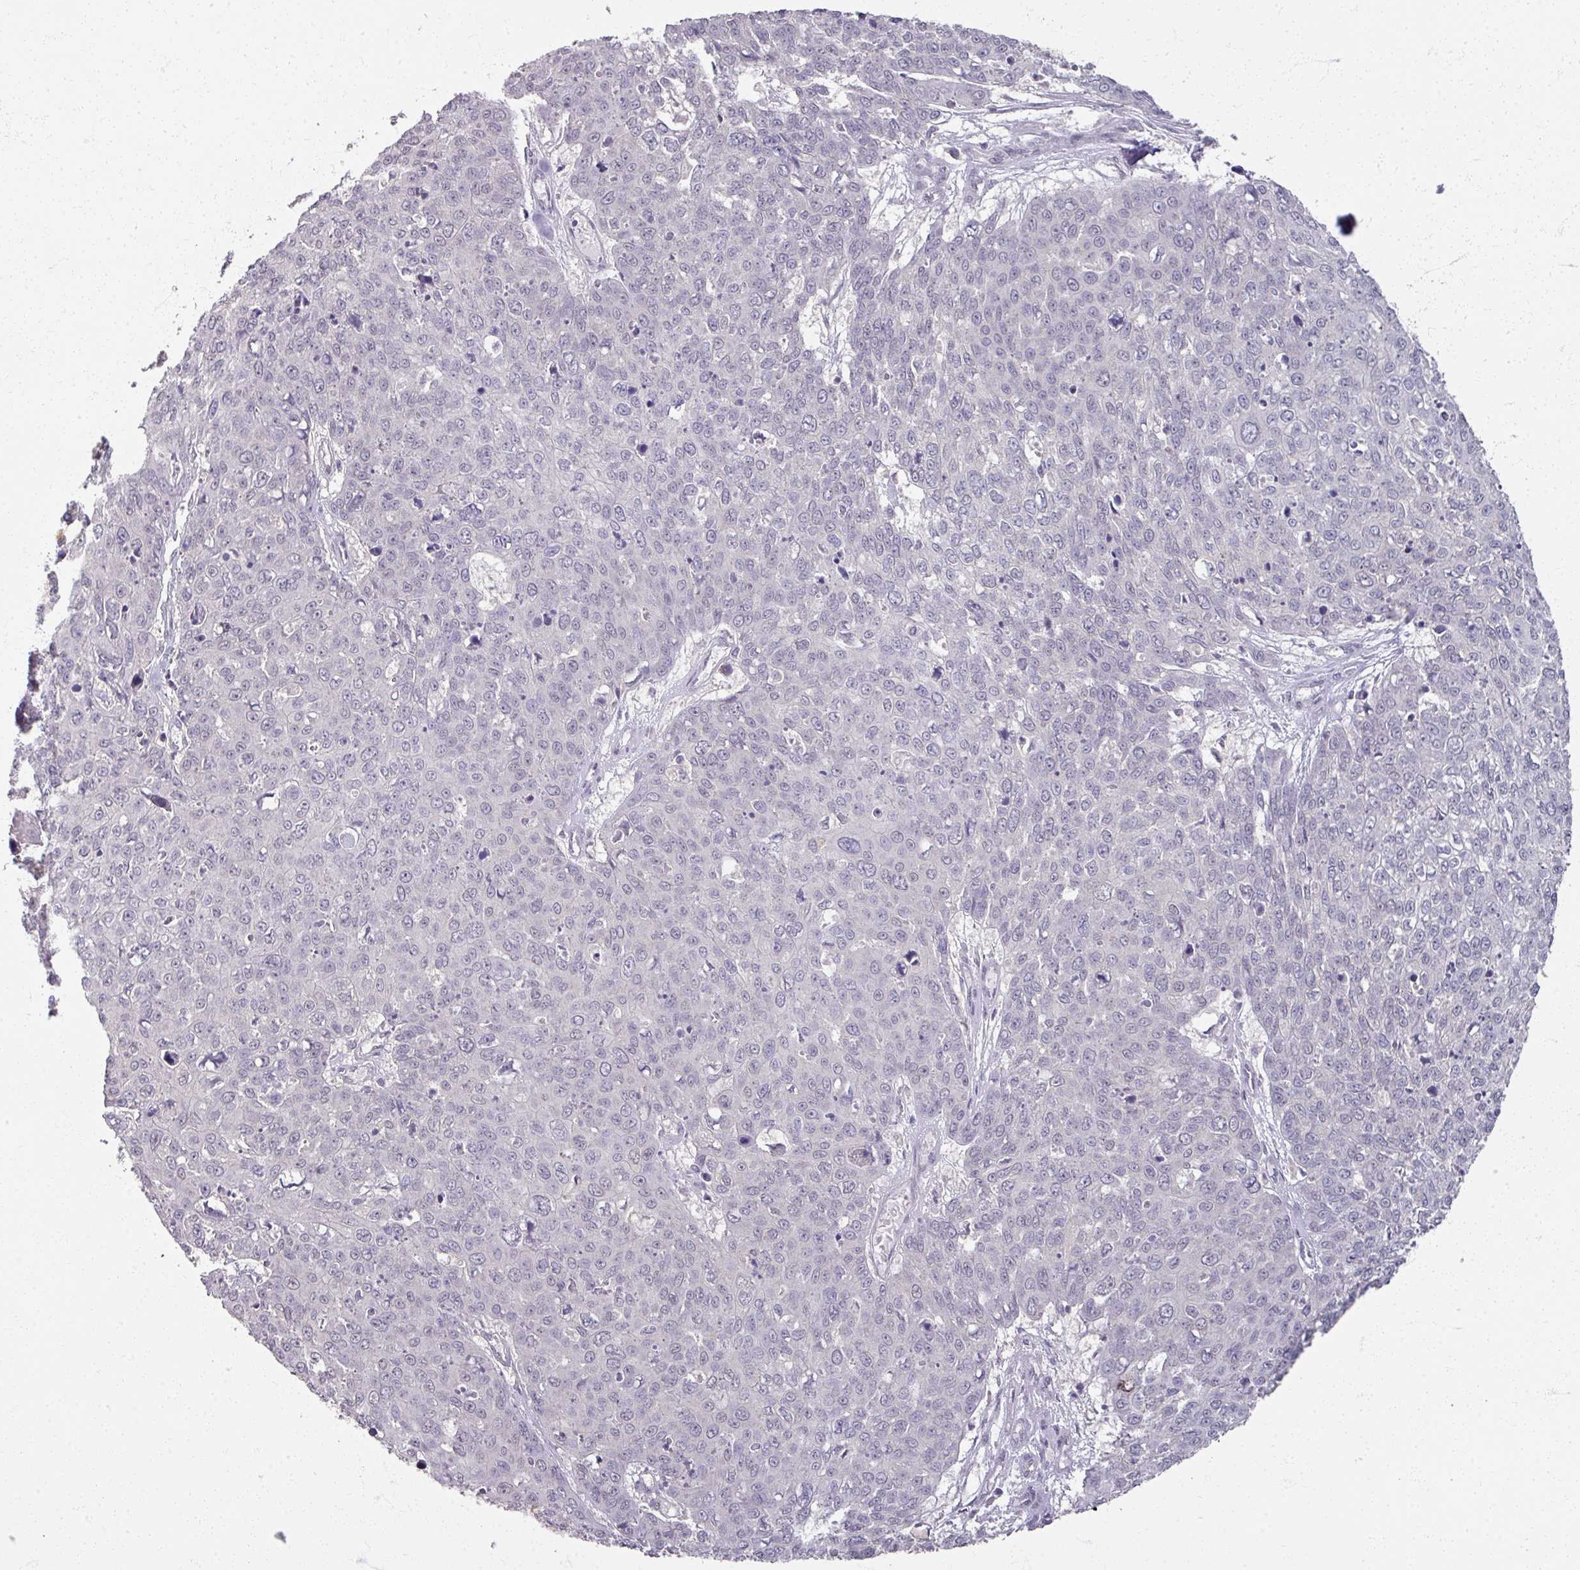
{"staining": {"intensity": "negative", "quantity": "none", "location": "none"}, "tissue": "skin cancer", "cell_type": "Tumor cells", "image_type": "cancer", "snomed": [{"axis": "morphology", "description": "Squamous cell carcinoma, NOS"}, {"axis": "topography", "description": "Skin"}], "caption": "Tumor cells are negative for protein expression in human skin squamous cell carcinoma.", "gene": "SOX11", "patient": {"sex": "male", "age": 71}}